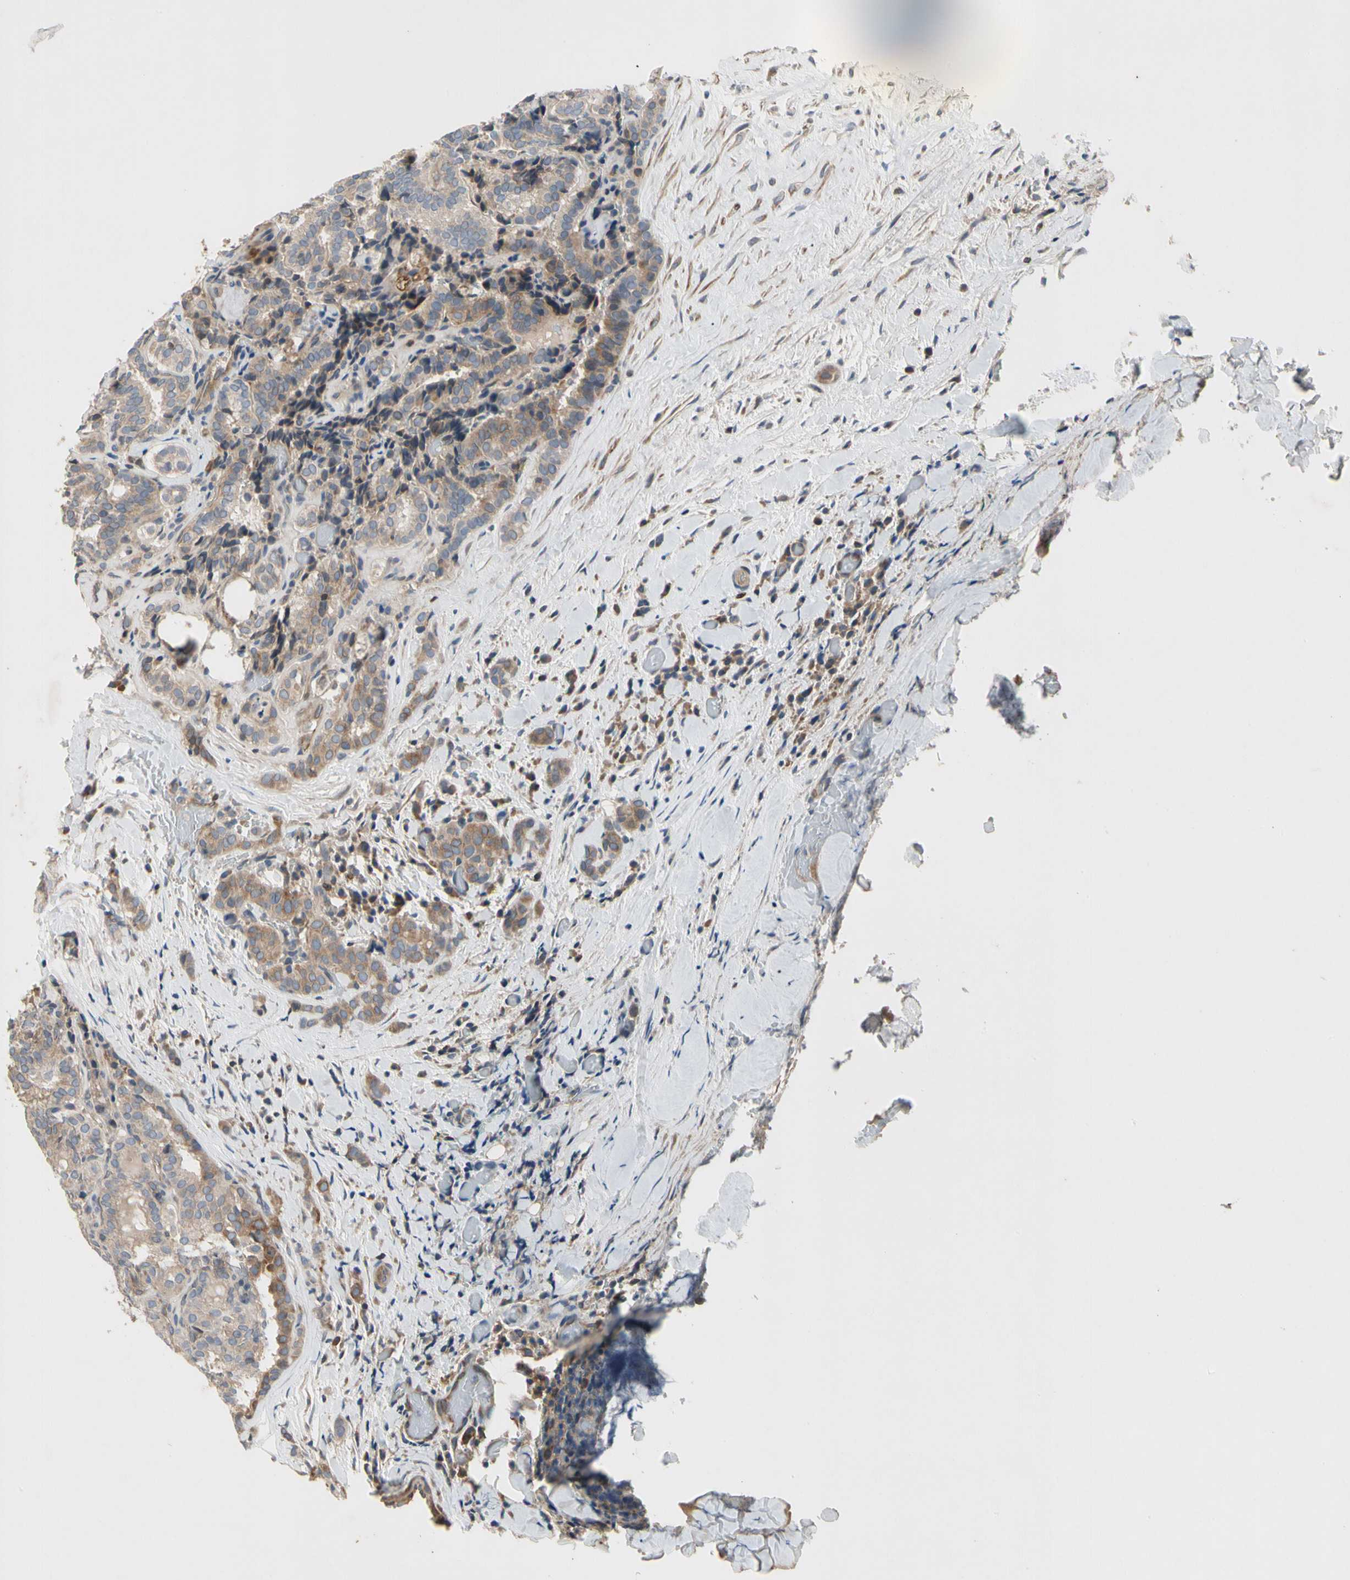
{"staining": {"intensity": "moderate", "quantity": ">75%", "location": "cytoplasmic/membranous"}, "tissue": "thyroid cancer", "cell_type": "Tumor cells", "image_type": "cancer", "snomed": [{"axis": "morphology", "description": "Normal tissue, NOS"}, {"axis": "morphology", "description": "Papillary adenocarcinoma, NOS"}, {"axis": "topography", "description": "Thyroid gland"}], "caption": "Immunohistochemical staining of thyroid cancer demonstrates medium levels of moderate cytoplasmic/membranous protein expression in about >75% of tumor cells.", "gene": "CRTAC1", "patient": {"sex": "female", "age": 30}}